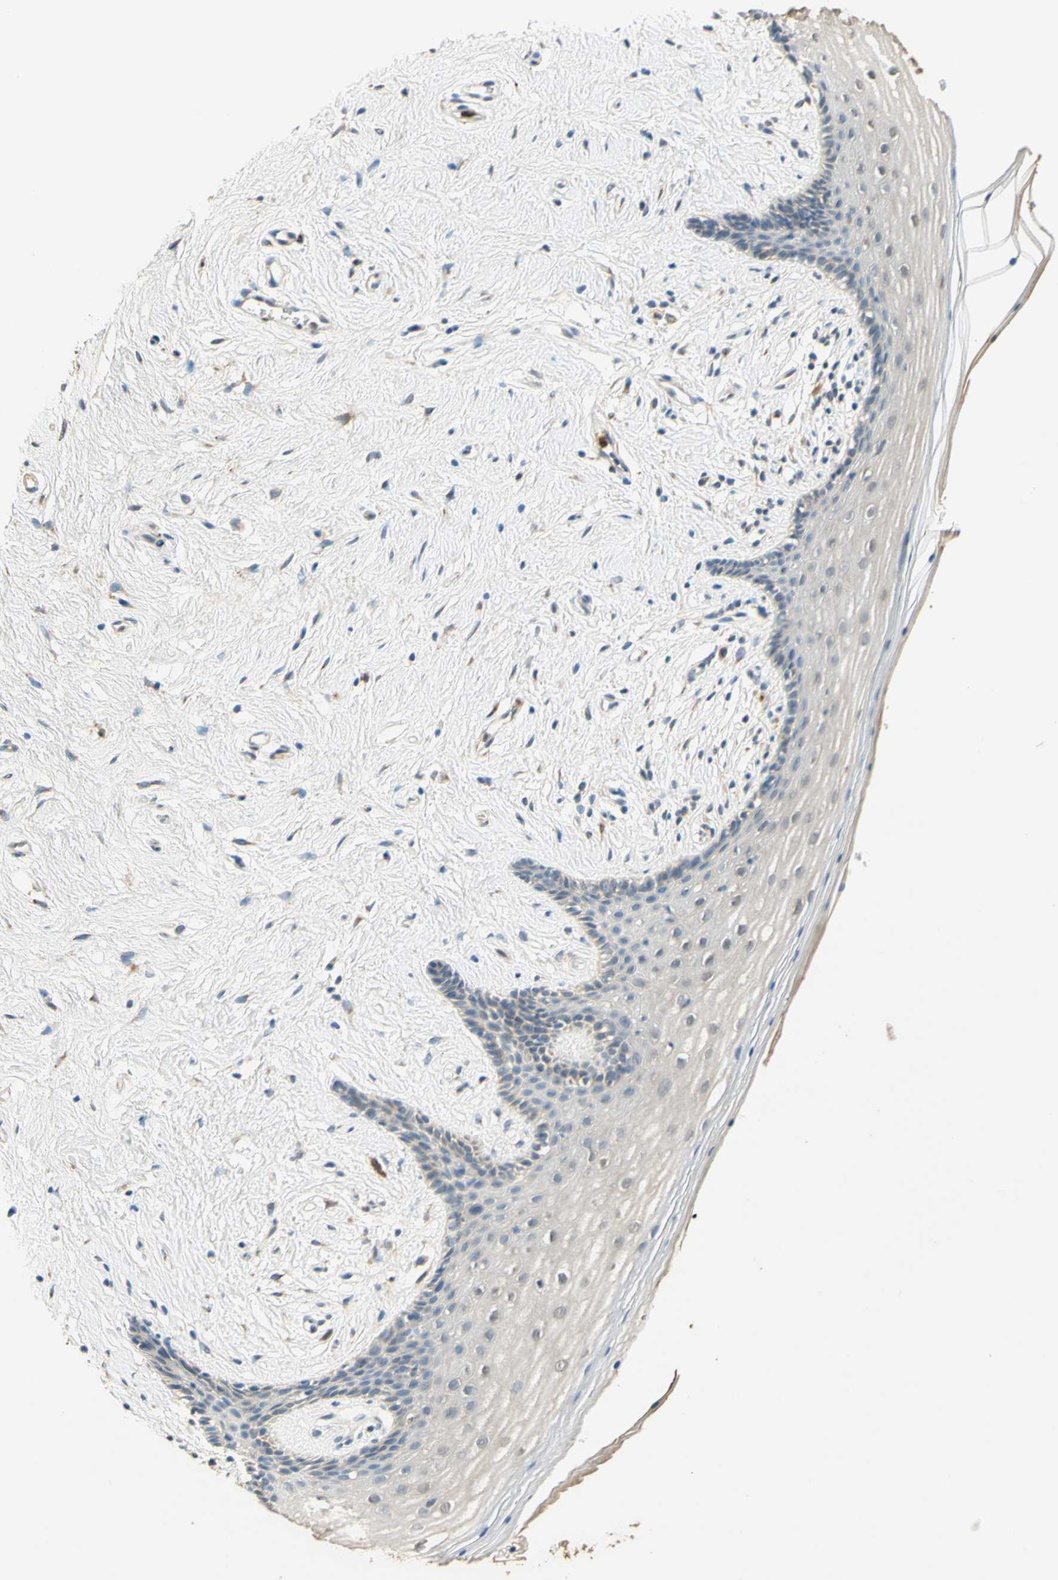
{"staining": {"intensity": "negative", "quantity": "none", "location": "none"}, "tissue": "vagina", "cell_type": "Squamous epithelial cells", "image_type": "normal", "snomed": [{"axis": "morphology", "description": "Normal tissue, NOS"}, {"axis": "topography", "description": "Vagina"}], "caption": "The immunohistochemistry image has no significant expression in squamous epithelial cells of vagina. The staining is performed using DAB (3,3'-diaminobenzidine) brown chromogen with nuclei counter-stained in using hematoxylin.", "gene": "ENTREP2", "patient": {"sex": "female", "age": 44}}